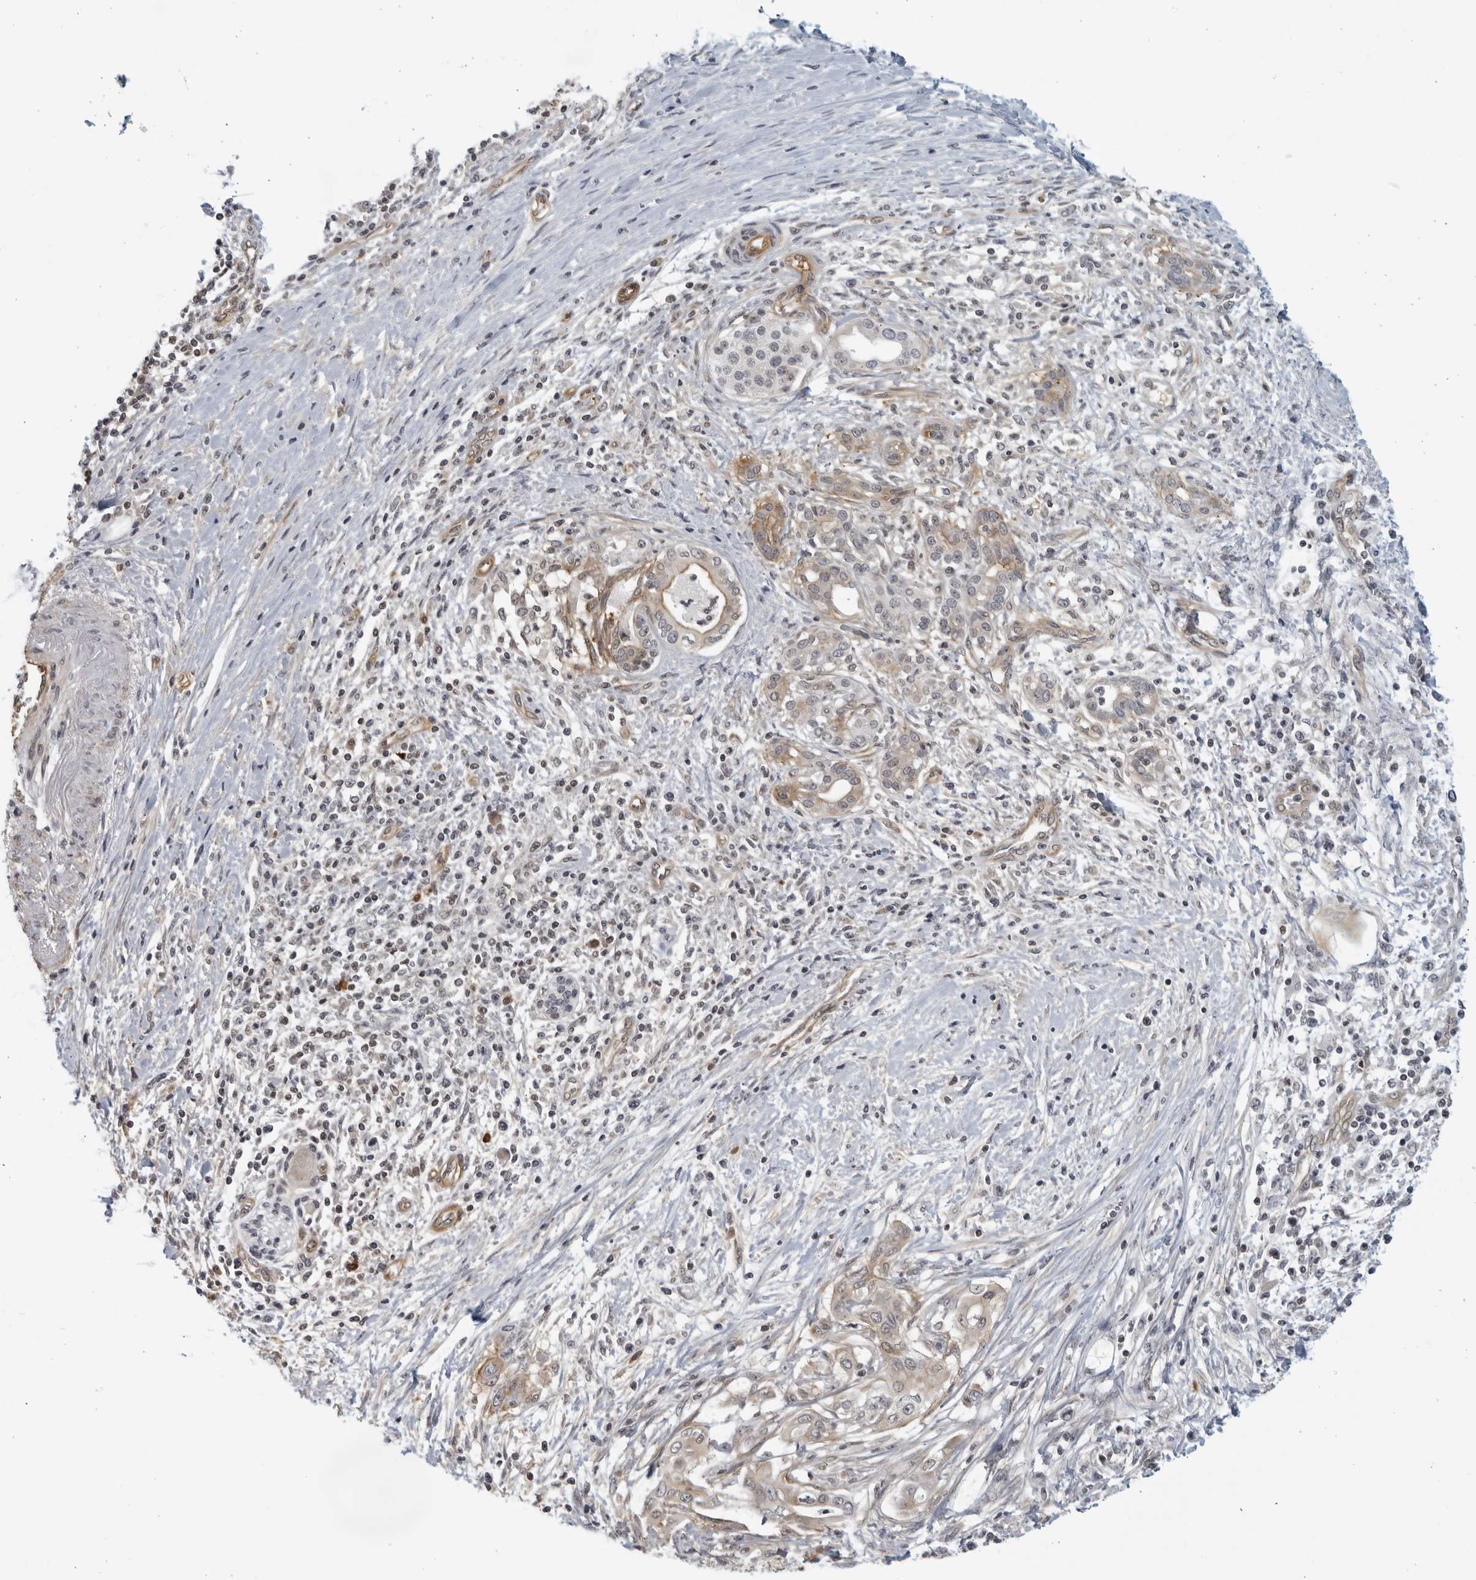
{"staining": {"intensity": "moderate", "quantity": ">75%", "location": "cytoplasmic/membranous"}, "tissue": "pancreatic cancer", "cell_type": "Tumor cells", "image_type": "cancer", "snomed": [{"axis": "morphology", "description": "Adenocarcinoma, NOS"}, {"axis": "topography", "description": "Pancreas"}], "caption": "Tumor cells exhibit moderate cytoplasmic/membranous staining in approximately >75% of cells in adenocarcinoma (pancreatic). Immunohistochemistry (ihc) stains the protein in brown and the nuclei are stained blue.", "gene": "SERTAD4", "patient": {"sex": "male", "age": 58}}